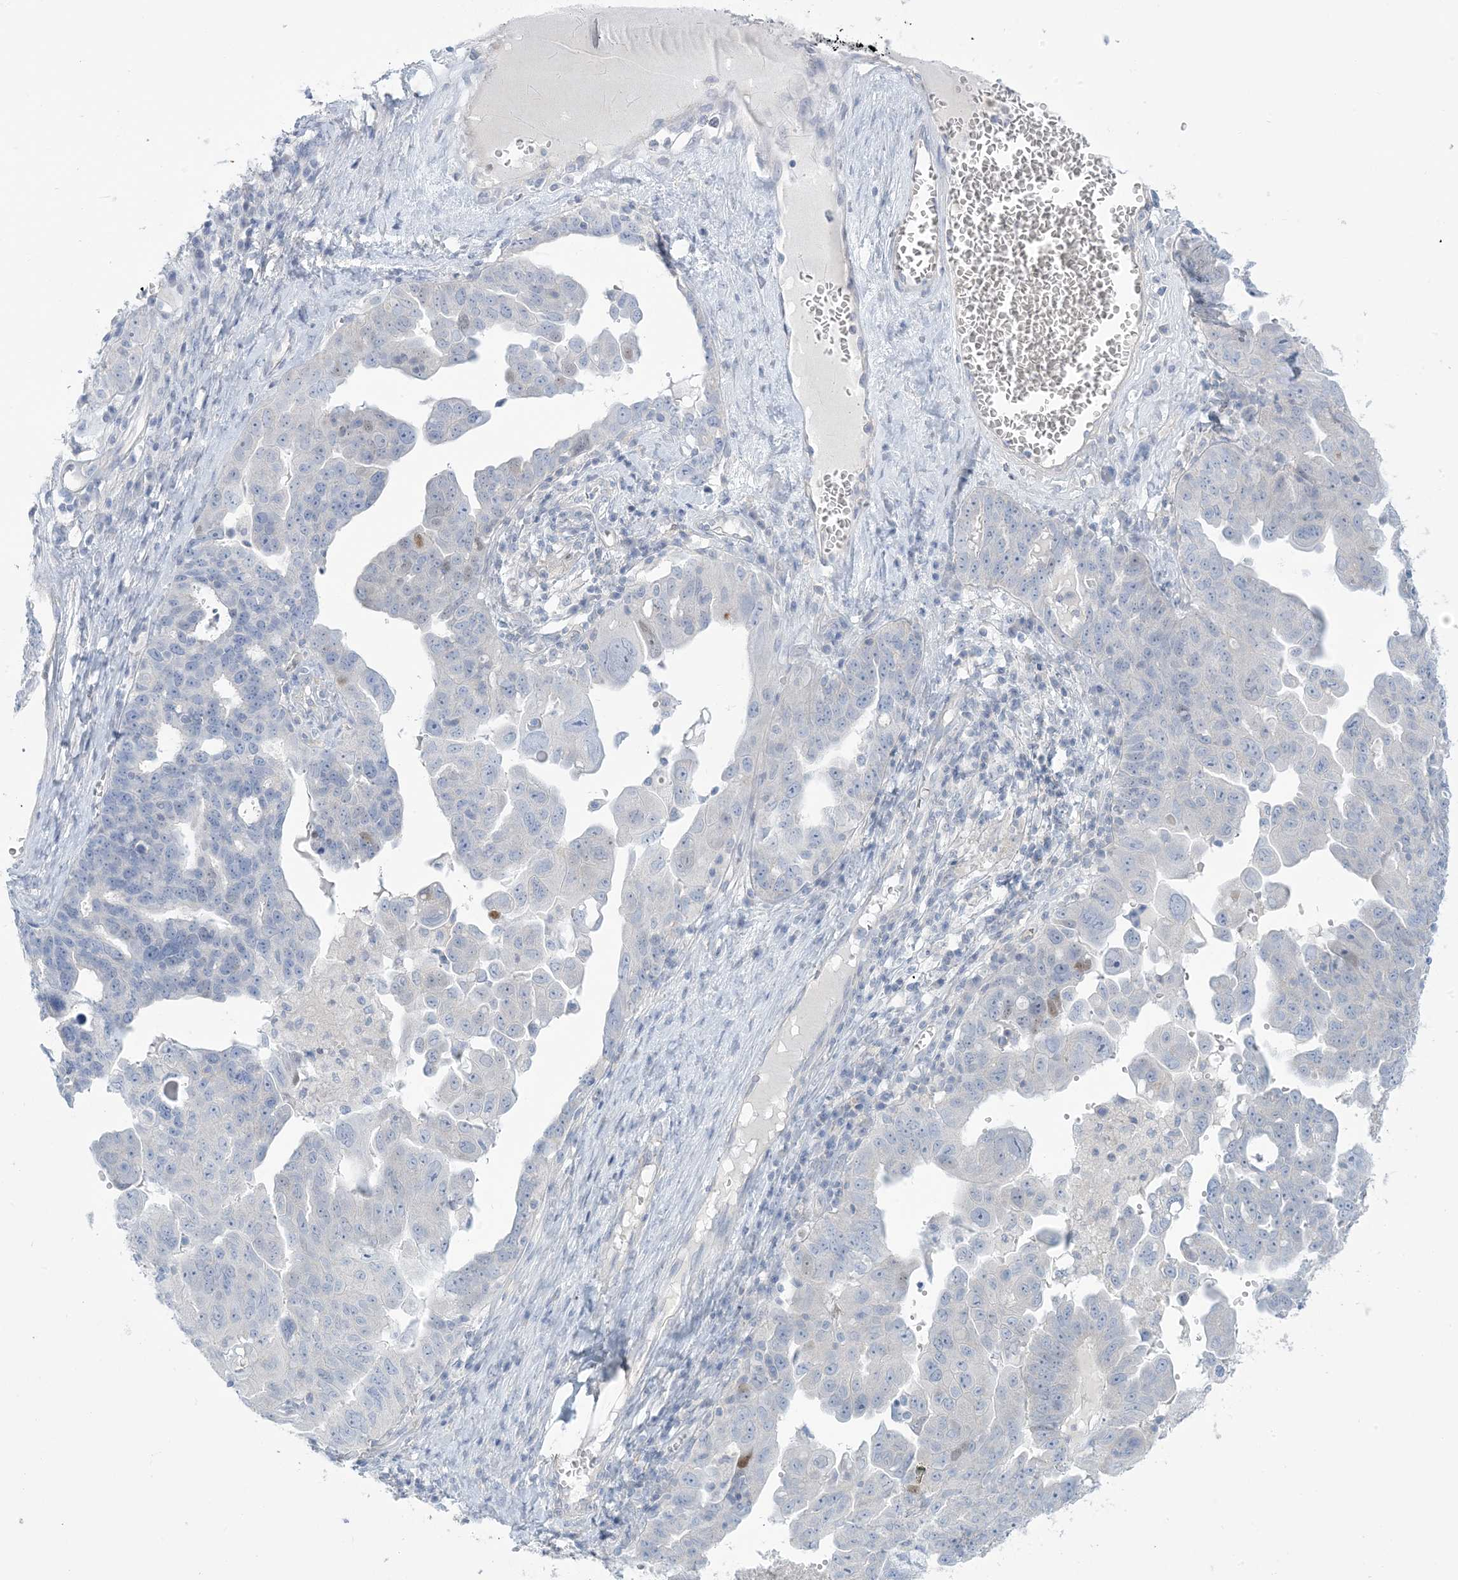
{"staining": {"intensity": "negative", "quantity": "none", "location": "none"}, "tissue": "ovarian cancer", "cell_type": "Tumor cells", "image_type": "cancer", "snomed": [{"axis": "morphology", "description": "Carcinoma, endometroid"}, {"axis": "topography", "description": "Ovary"}], "caption": "Immunohistochemistry (IHC) of ovarian endometroid carcinoma demonstrates no staining in tumor cells.", "gene": "MTHFD2L", "patient": {"sex": "female", "age": 62}}